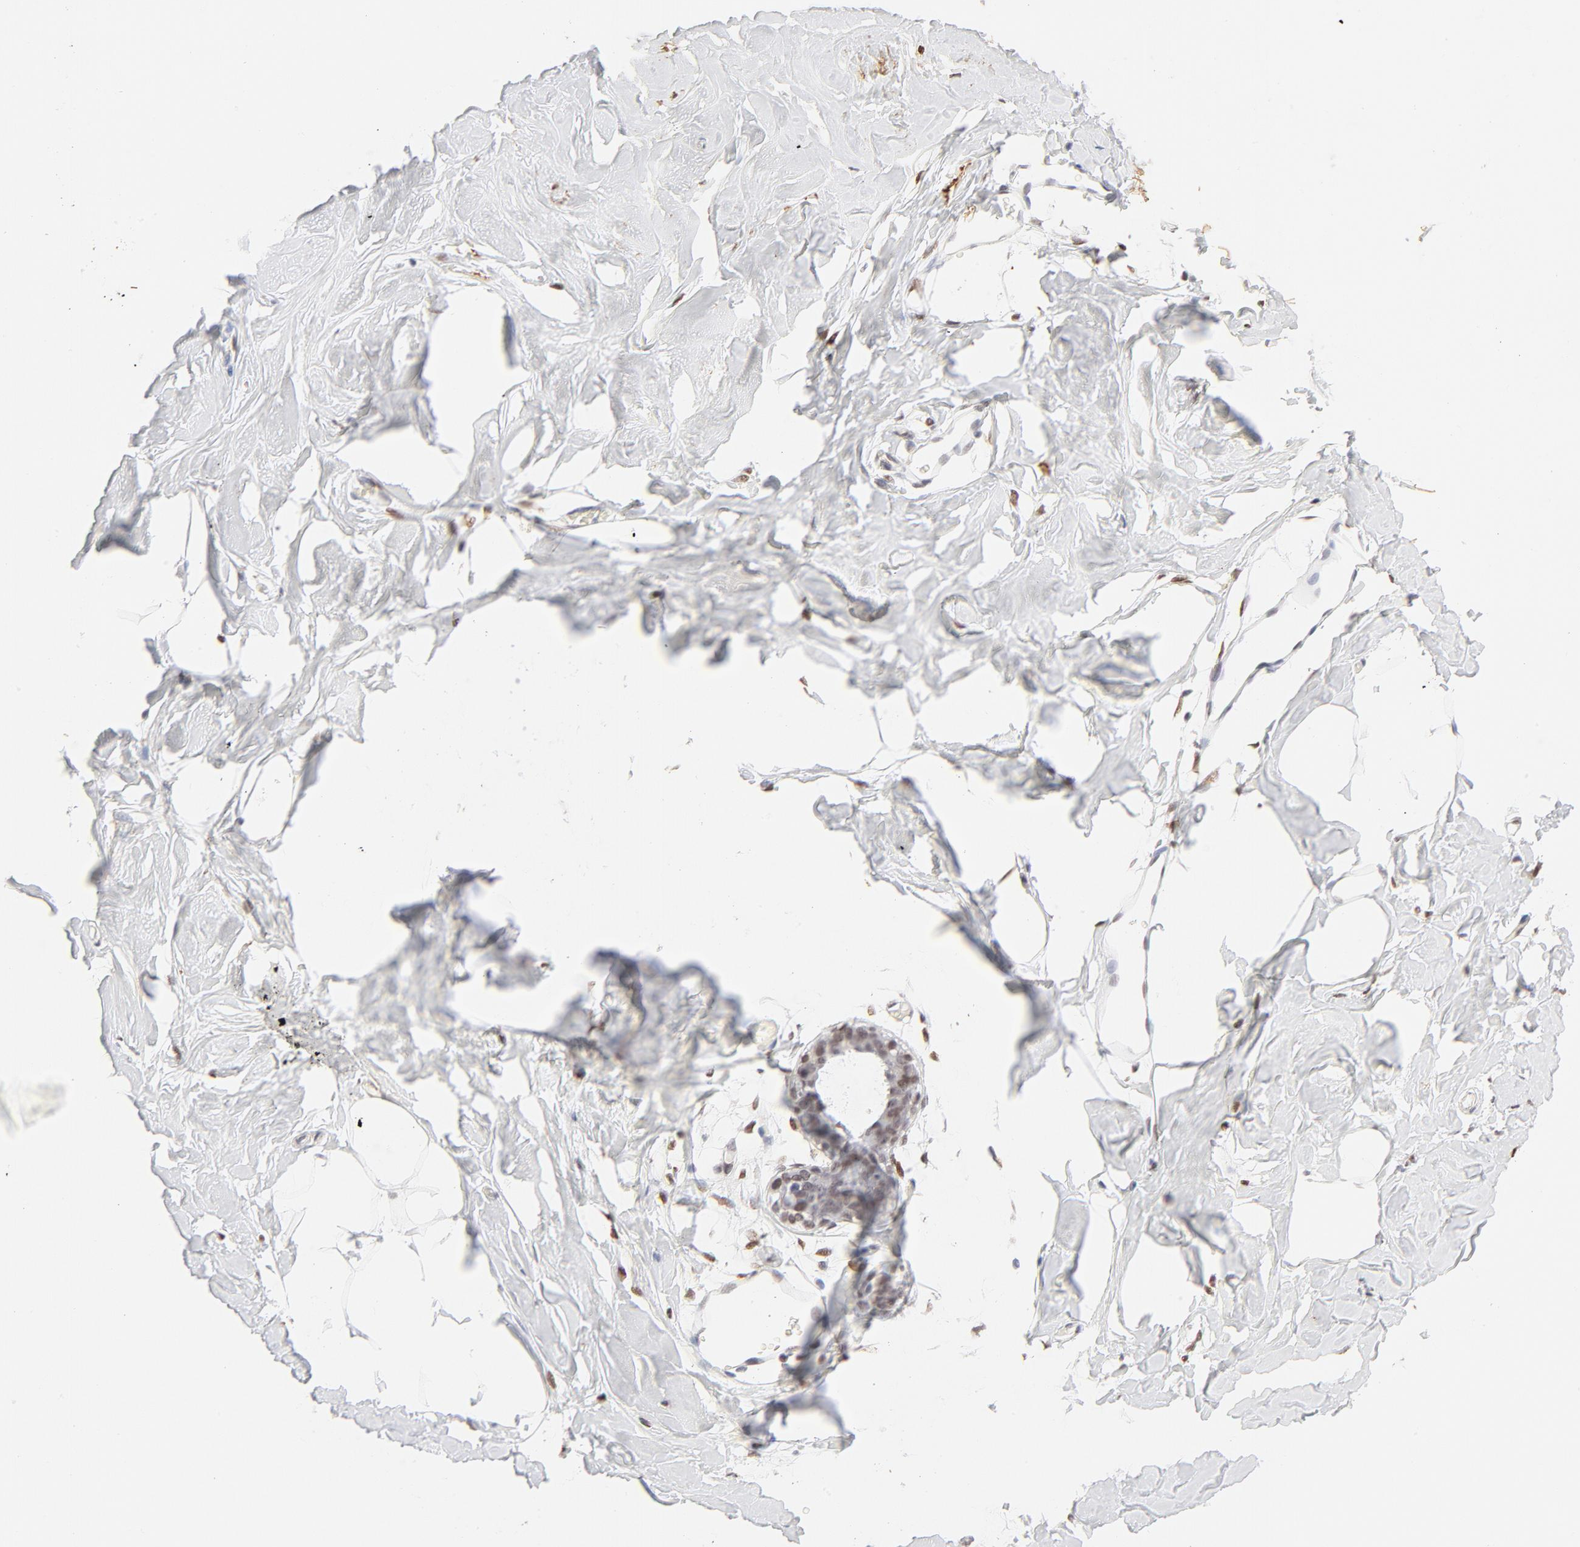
{"staining": {"intensity": "weak", "quantity": ">75%", "location": "nuclear"}, "tissue": "breast", "cell_type": "Adipocytes", "image_type": "normal", "snomed": [{"axis": "morphology", "description": "Normal tissue, NOS"}, {"axis": "topography", "description": "Breast"}, {"axis": "topography", "description": "Adipose tissue"}], "caption": "Immunohistochemical staining of benign breast exhibits low levels of weak nuclear positivity in about >75% of adipocytes.", "gene": "PBX1", "patient": {"sex": "female", "age": 25}}